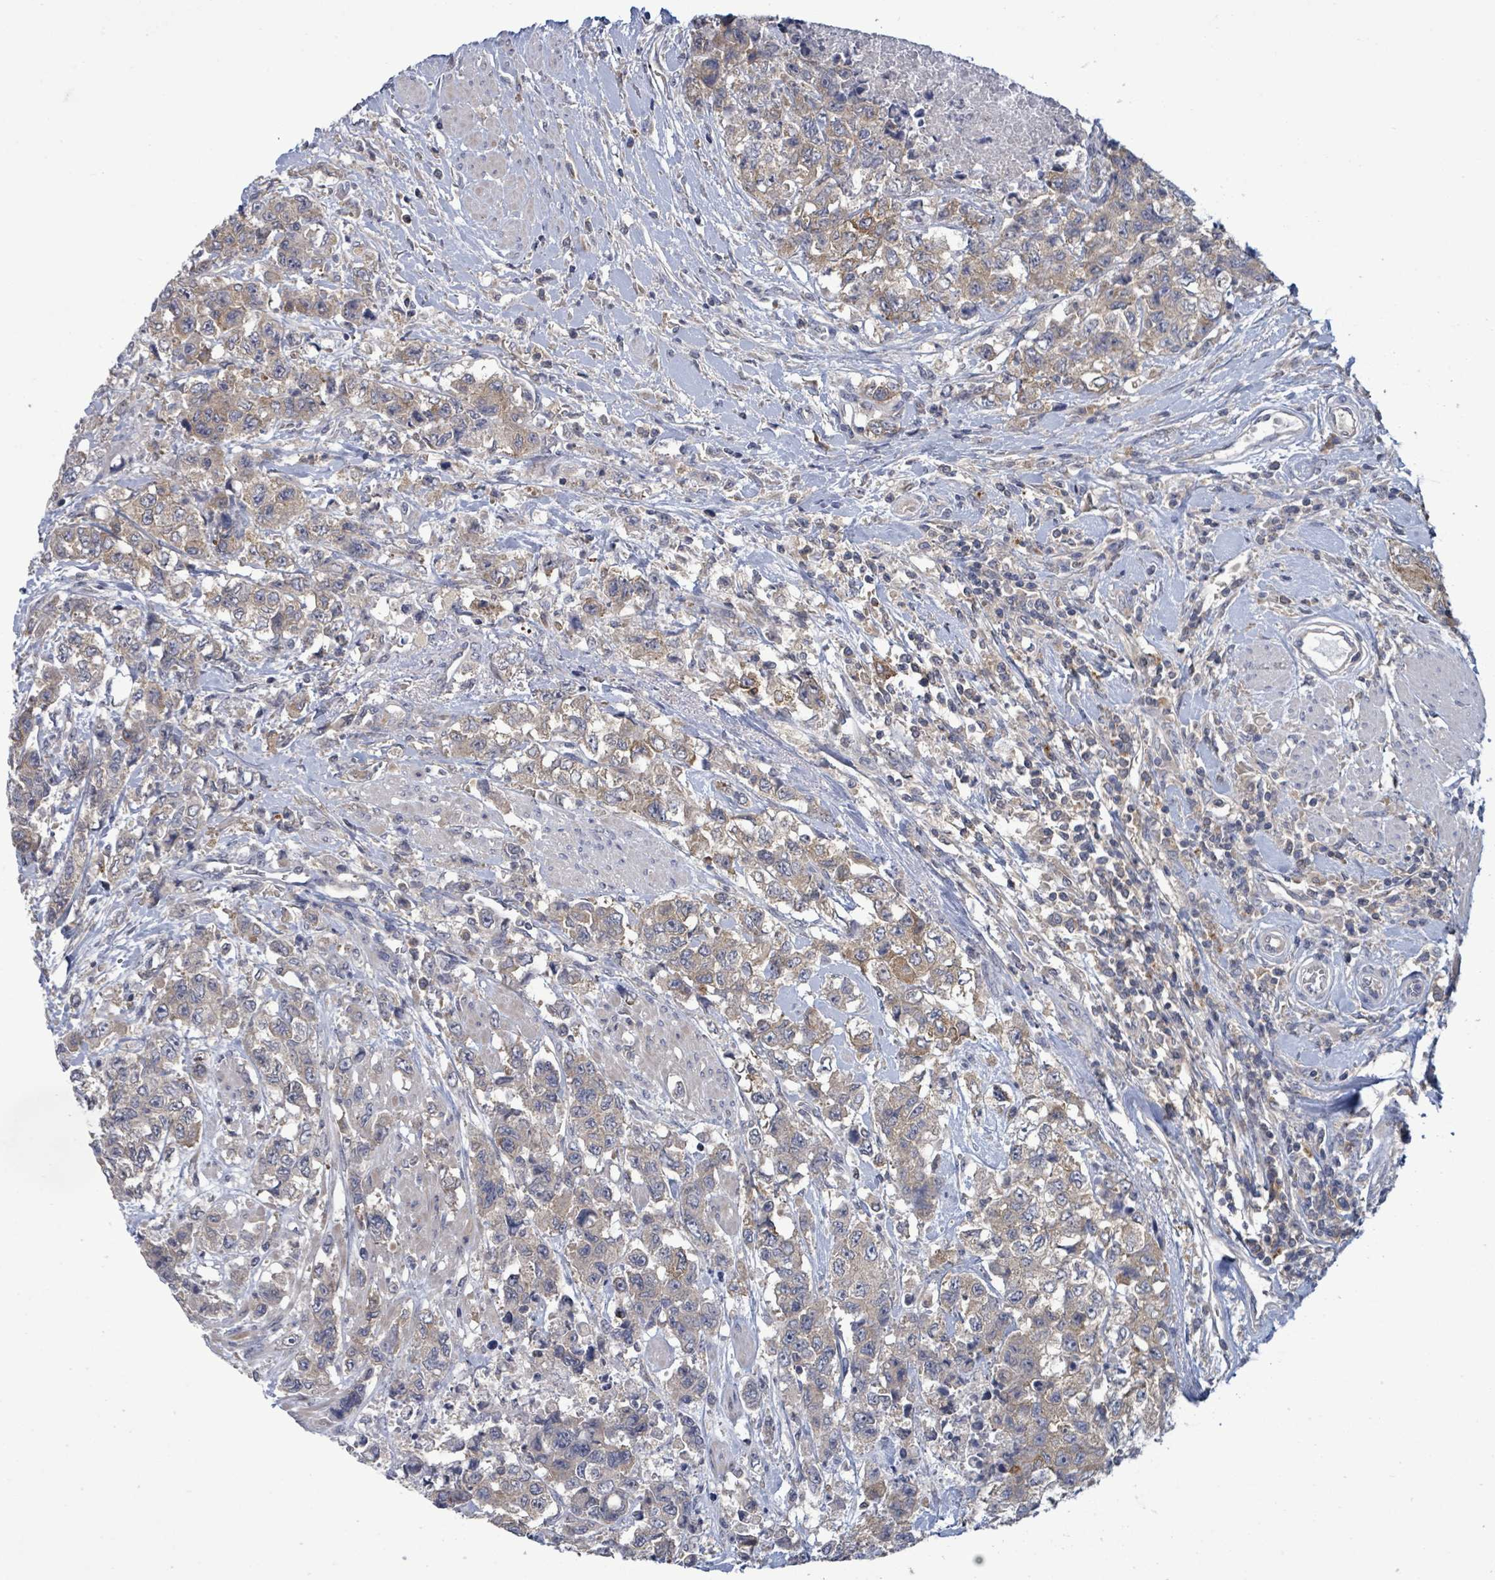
{"staining": {"intensity": "weak", "quantity": "25%-75%", "location": "cytoplasmic/membranous"}, "tissue": "urothelial cancer", "cell_type": "Tumor cells", "image_type": "cancer", "snomed": [{"axis": "morphology", "description": "Urothelial carcinoma, High grade"}, {"axis": "topography", "description": "Urinary bladder"}], "caption": "High-grade urothelial carcinoma stained for a protein (brown) exhibits weak cytoplasmic/membranous positive positivity in approximately 25%-75% of tumor cells.", "gene": "SERPINE3", "patient": {"sex": "female", "age": 78}}